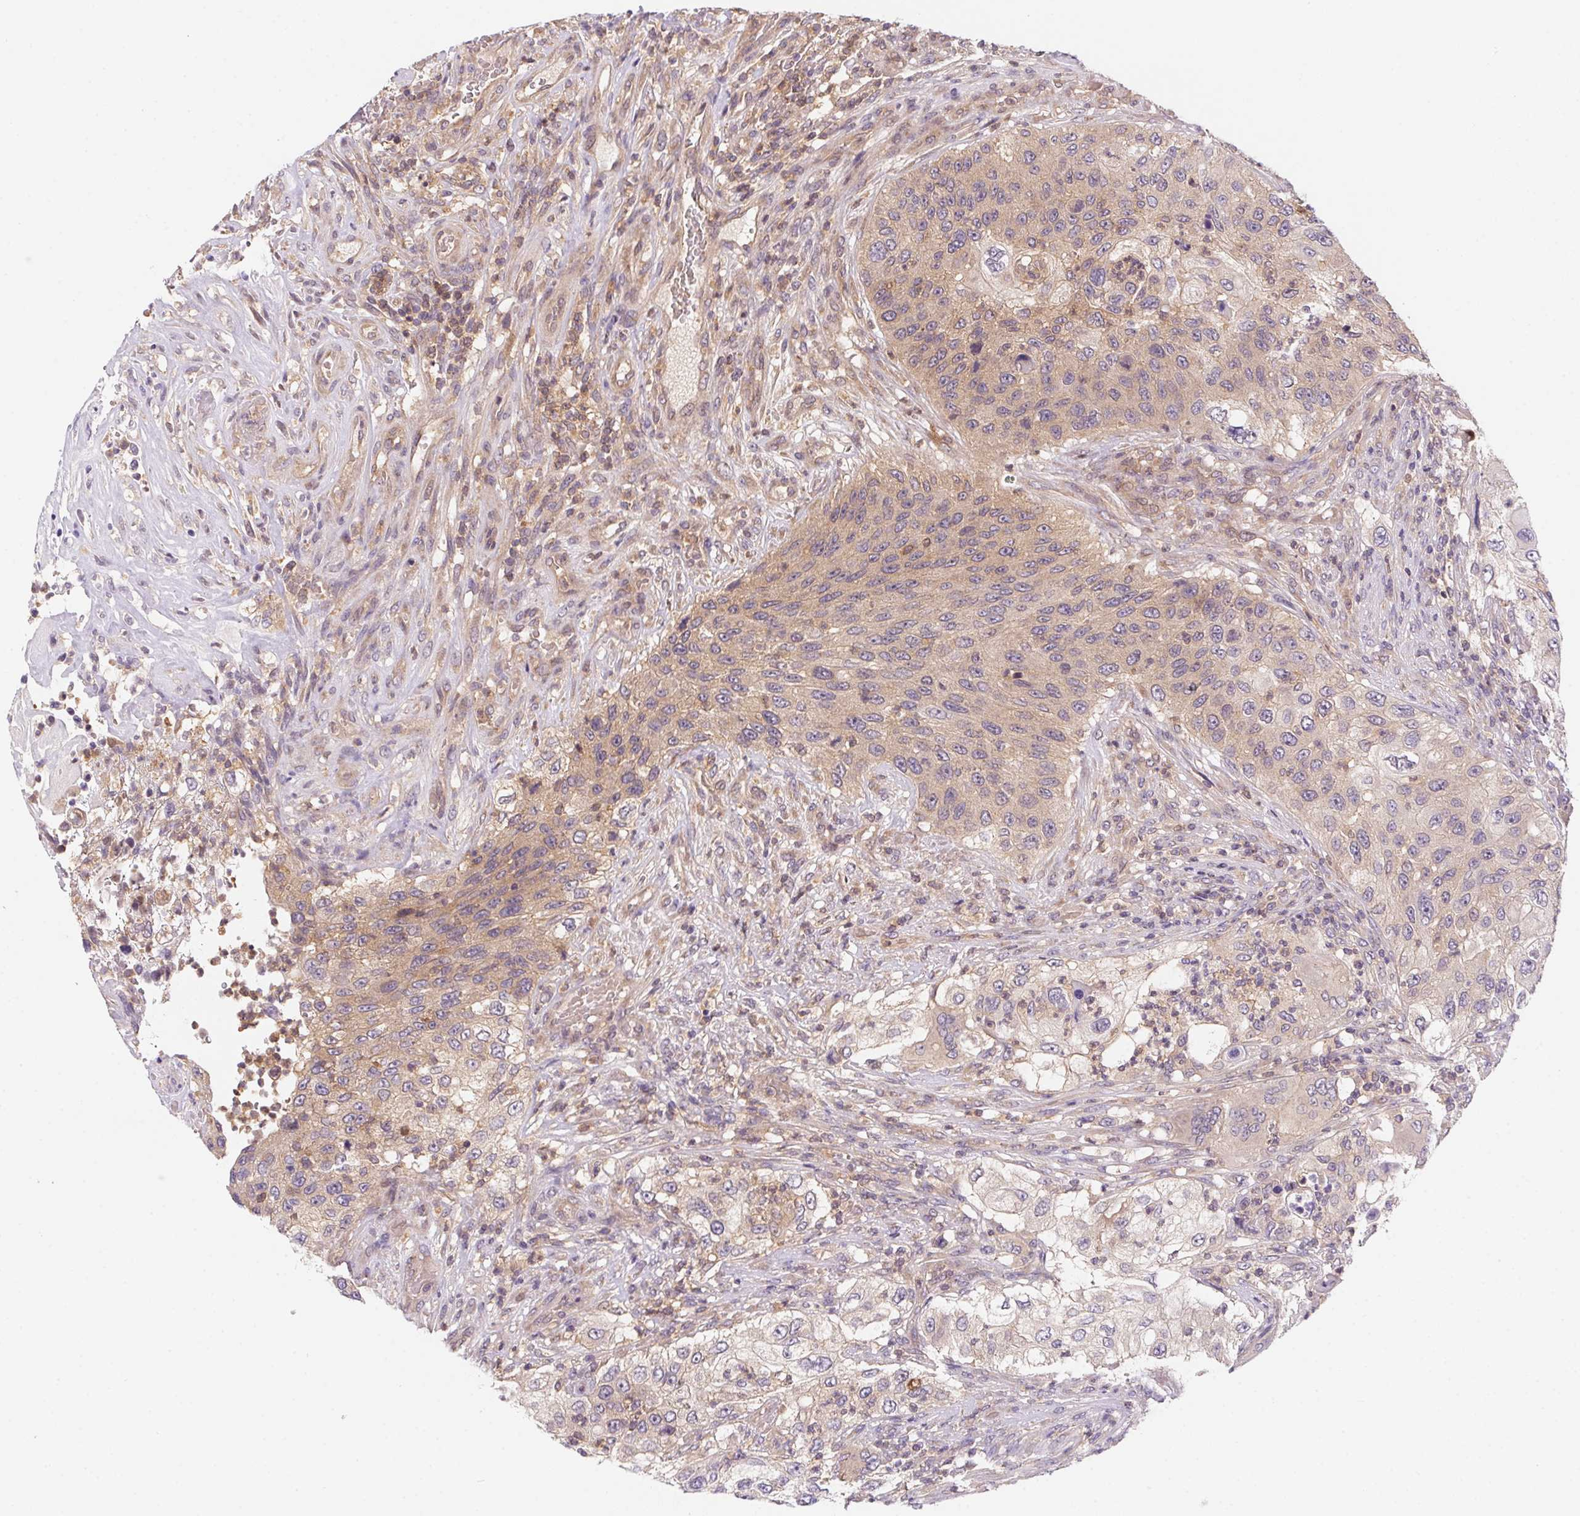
{"staining": {"intensity": "weak", "quantity": "25%-75%", "location": "cytoplasmic/membranous"}, "tissue": "urothelial cancer", "cell_type": "Tumor cells", "image_type": "cancer", "snomed": [{"axis": "morphology", "description": "Urothelial carcinoma, High grade"}, {"axis": "topography", "description": "Urinary bladder"}], "caption": "The immunohistochemical stain labels weak cytoplasmic/membranous positivity in tumor cells of urothelial cancer tissue.", "gene": "PRKAA1", "patient": {"sex": "female", "age": 60}}